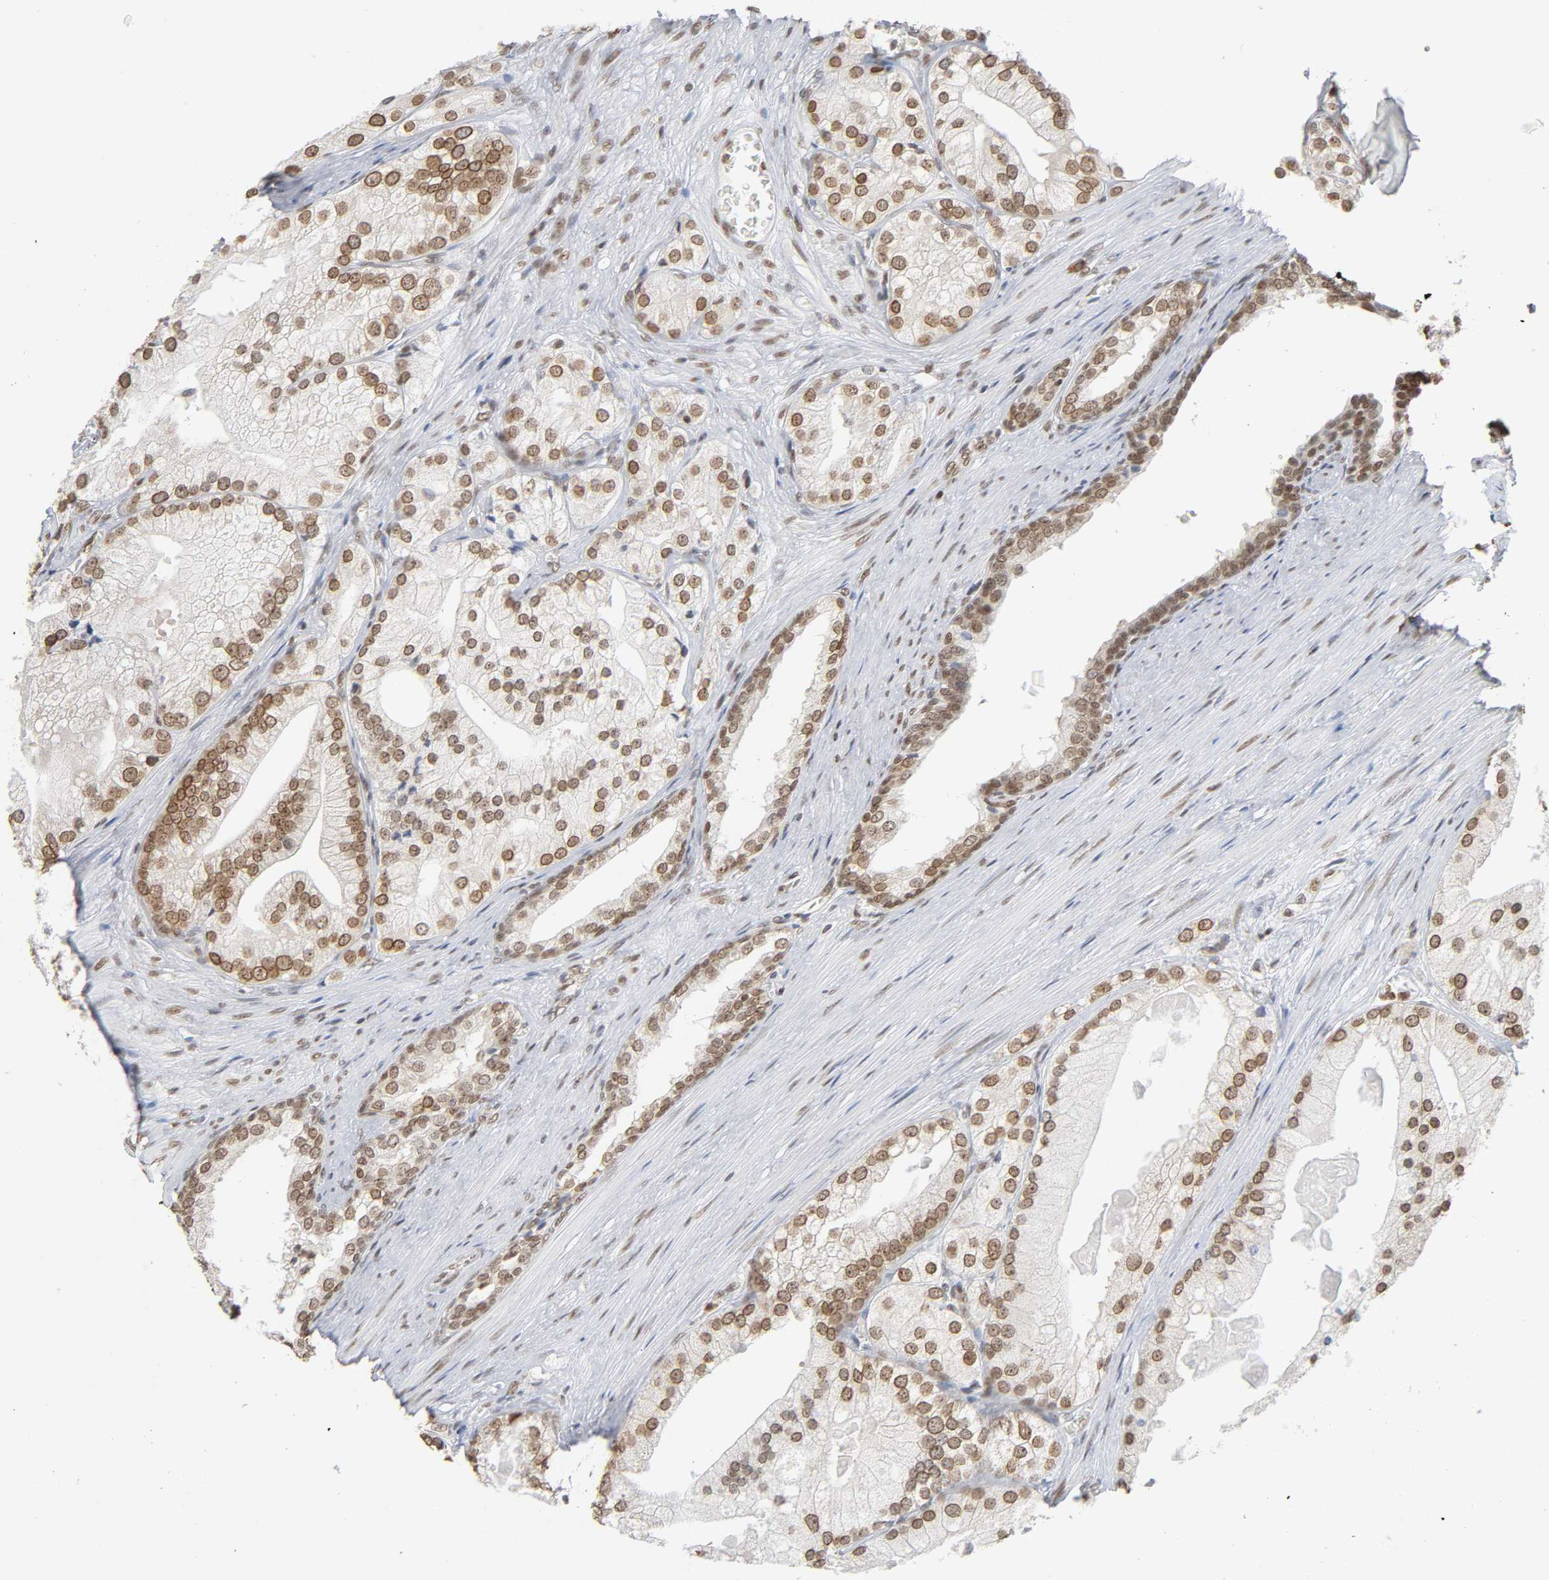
{"staining": {"intensity": "moderate", "quantity": ">75%", "location": "nuclear"}, "tissue": "prostate cancer", "cell_type": "Tumor cells", "image_type": "cancer", "snomed": [{"axis": "morphology", "description": "Adenocarcinoma, Low grade"}, {"axis": "topography", "description": "Prostate"}], "caption": "High-magnification brightfield microscopy of low-grade adenocarcinoma (prostate) stained with DAB (brown) and counterstained with hematoxylin (blue). tumor cells exhibit moderate nuclear positivity is present in about>75% of cells.", "gene": "SUMO1", "patient": {"sex": "male", "age": 69}}